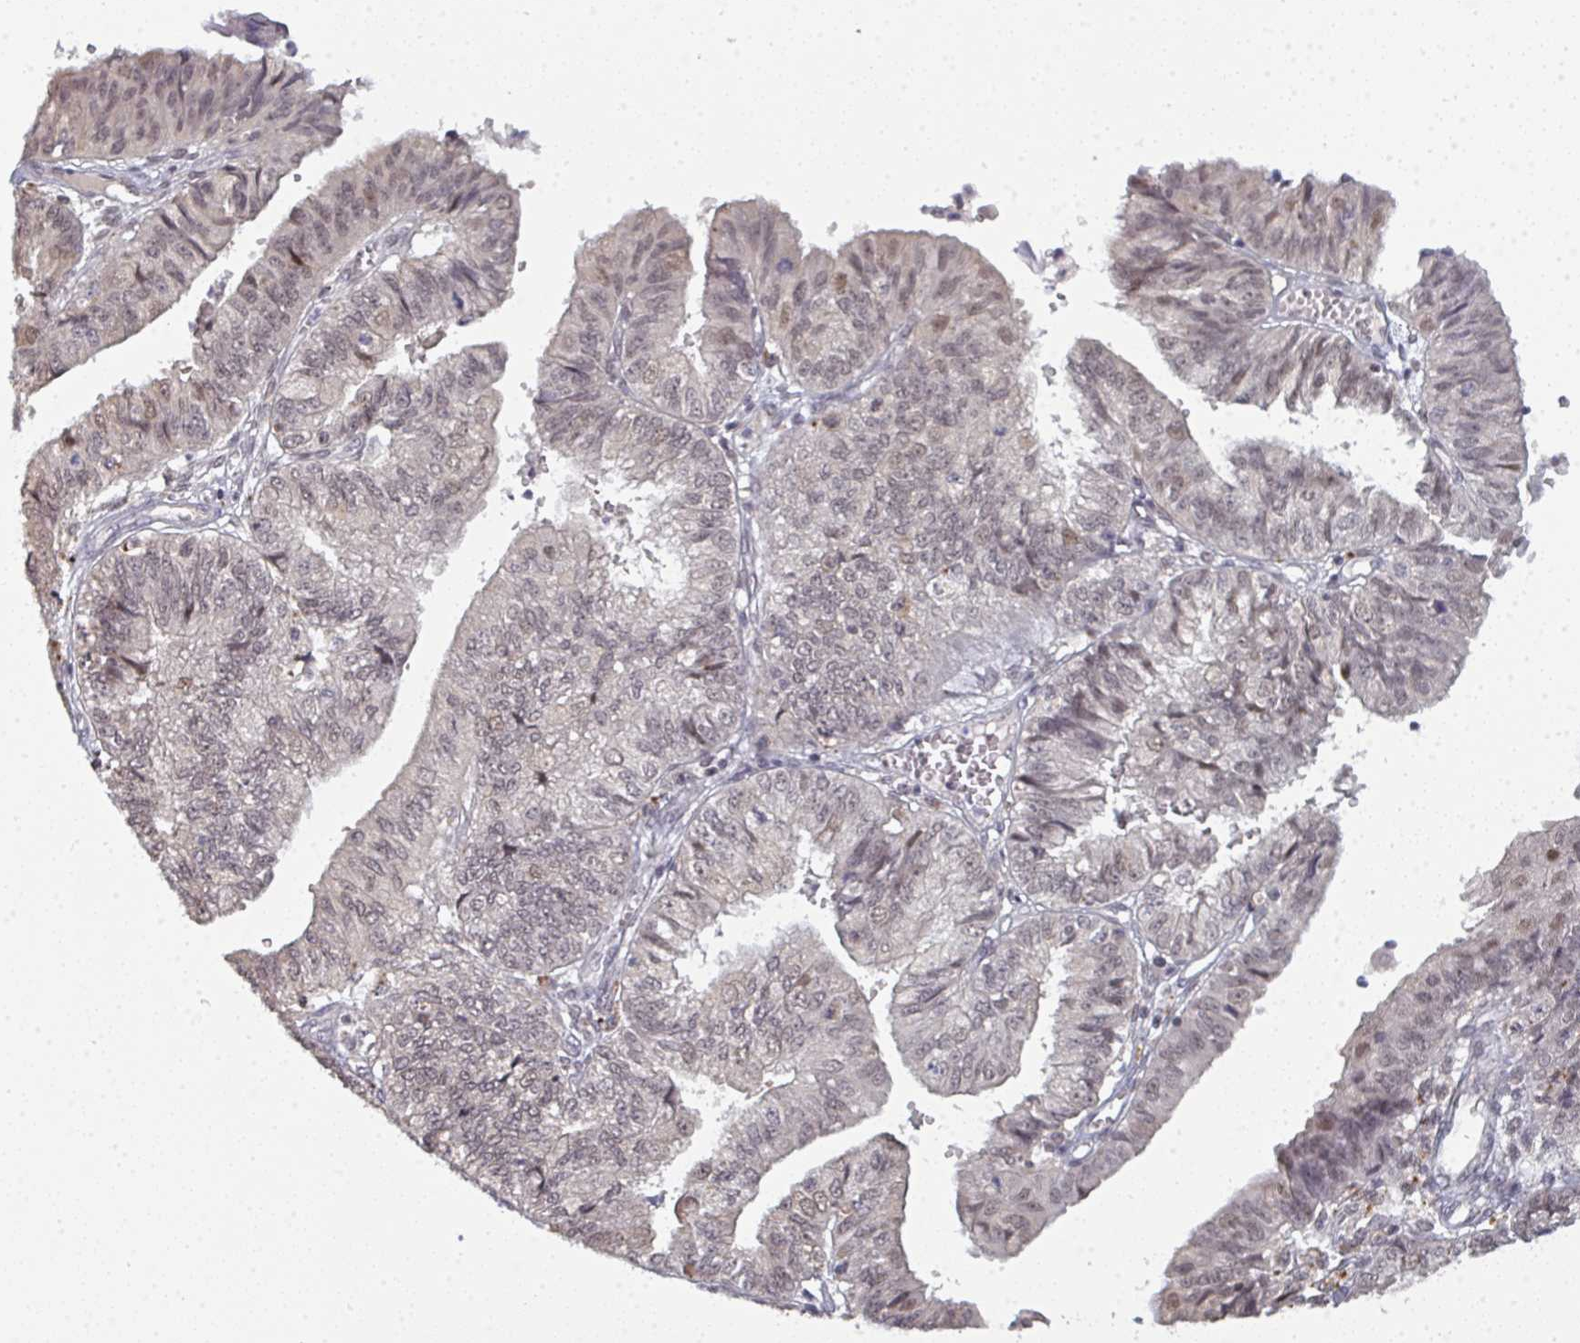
{"staining": {"intensity": "weak", "quantity": "25%-75%", "location": "nuclear"}, "tissue": "endometrial cancer", "cell_type": "Tumor cells", "image_type": "cancer", "snomed": [{"axis": "morphology", "description": "Adenocarcinoma, NOS"}, {"axis": "topography", "description": "Endometrium"}], "caption": "Immunohistochemical staining of endometrial cancer exhibits low levels of weak nuclear protein positivity in approximately 25%-75% of tumor cells. Nuclei are stained in blue.", "gene": "ATF1", "patient": {"sex": "female", "age": 56}}